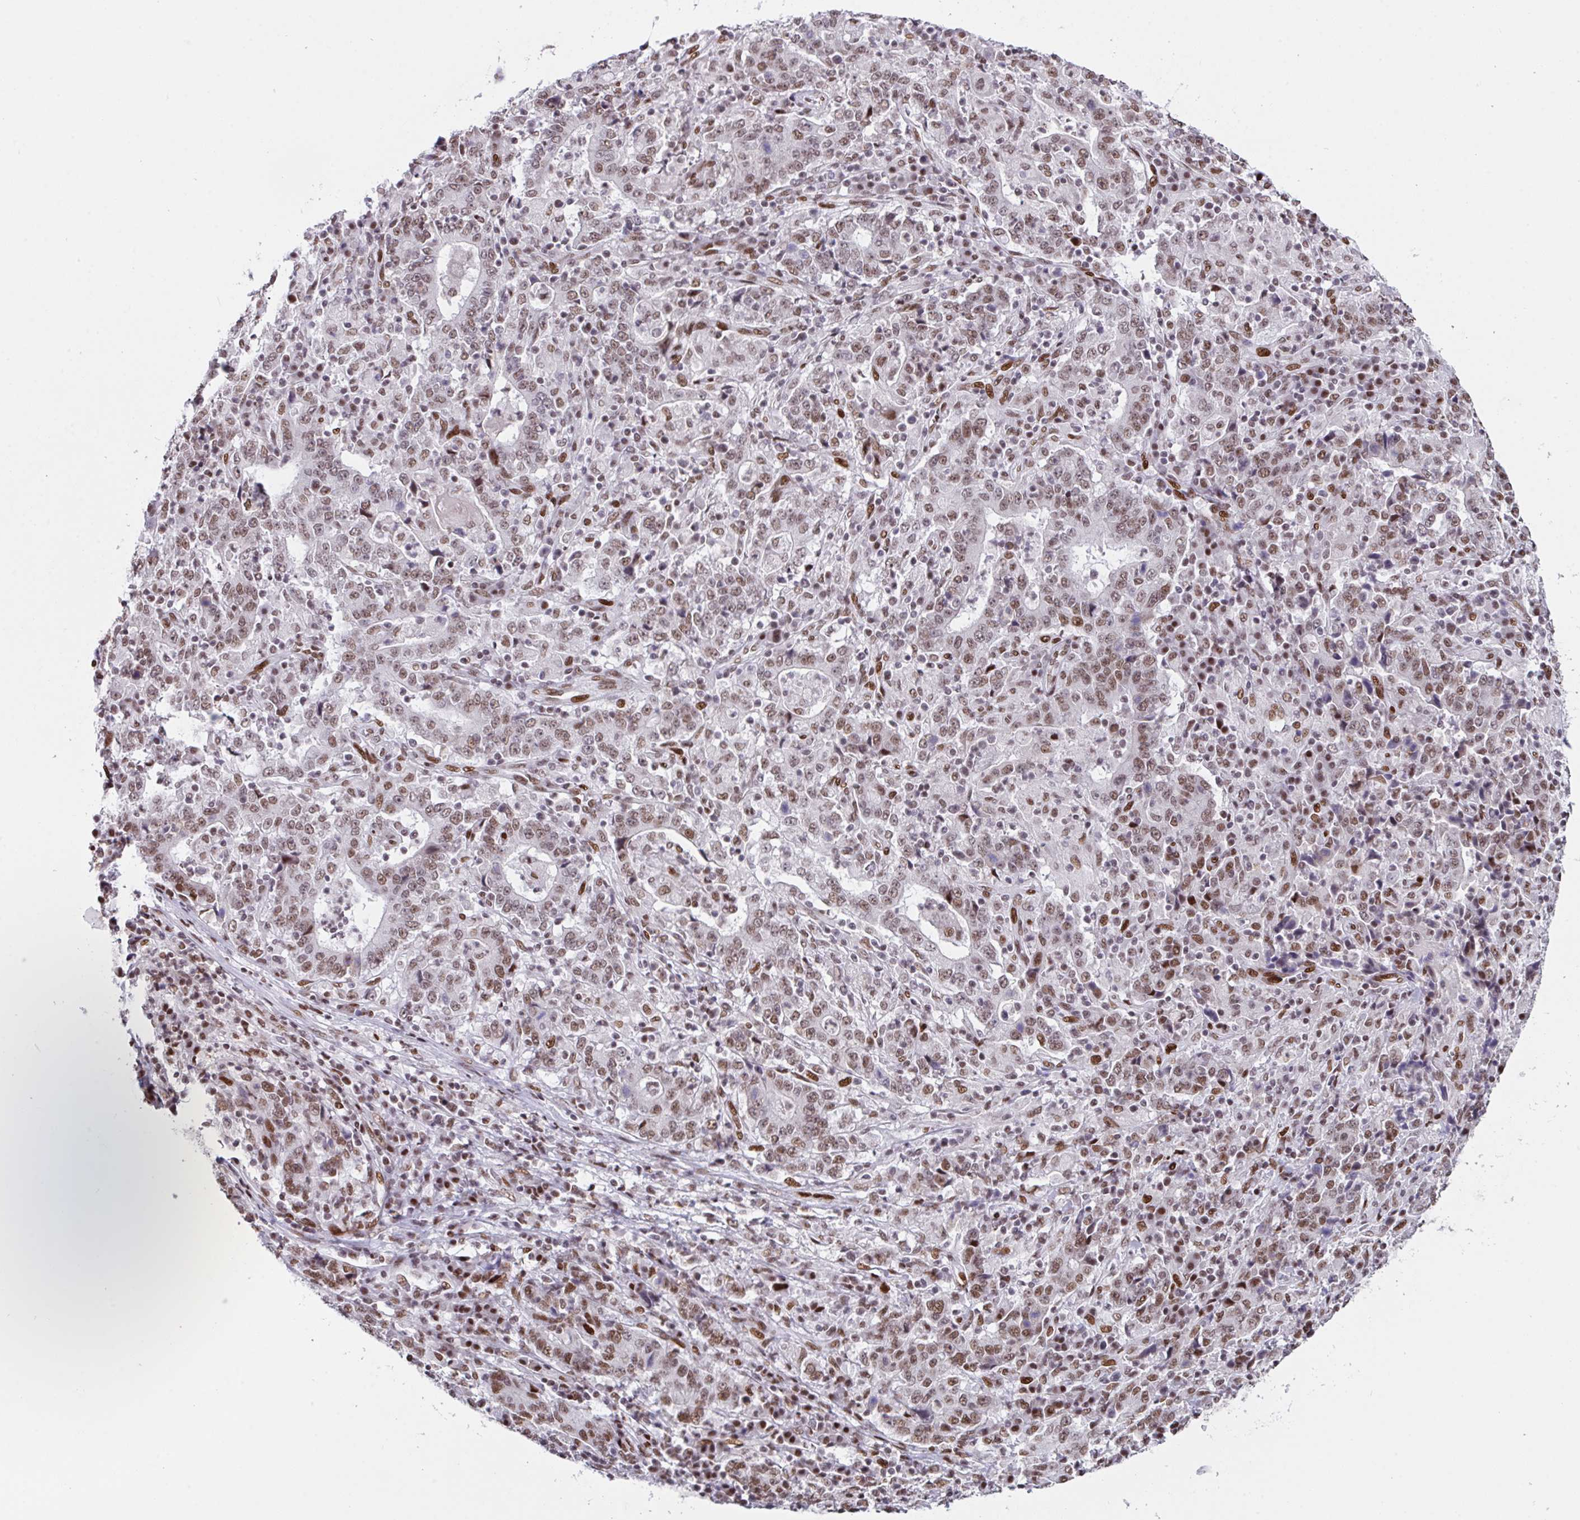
{"staining": {"intensity": "moderate", "quantity": ">75%", "location": "nuclear"}, "tissue": "stomach cancer", "cell_type": "Tumor cells", "image_type": "cancer", "snomed": [{"axis": "morphology", "description": "Normal tissue, NOS"}, {"axis": "morphology", "description": "Adenocarcinoma, NOS"}, {"axis": "topography", "description": "Stomach, upper"}, {"axis": "topography", "description": "Stomach"}], "caption": "Protein expression by immunohistochemistry (IHC) exhibits moderate nuclear positivity in about >75% of tumor cells in stomach adenocarcinoma. The staining was performed using DAB (3,3'-diaminobenzidine), with brown indicating positive protein expression. Nuclei are stained blue with hematoxylin.", "gene": "CLP1", "patient": {"sex": "male", "age": 59}}